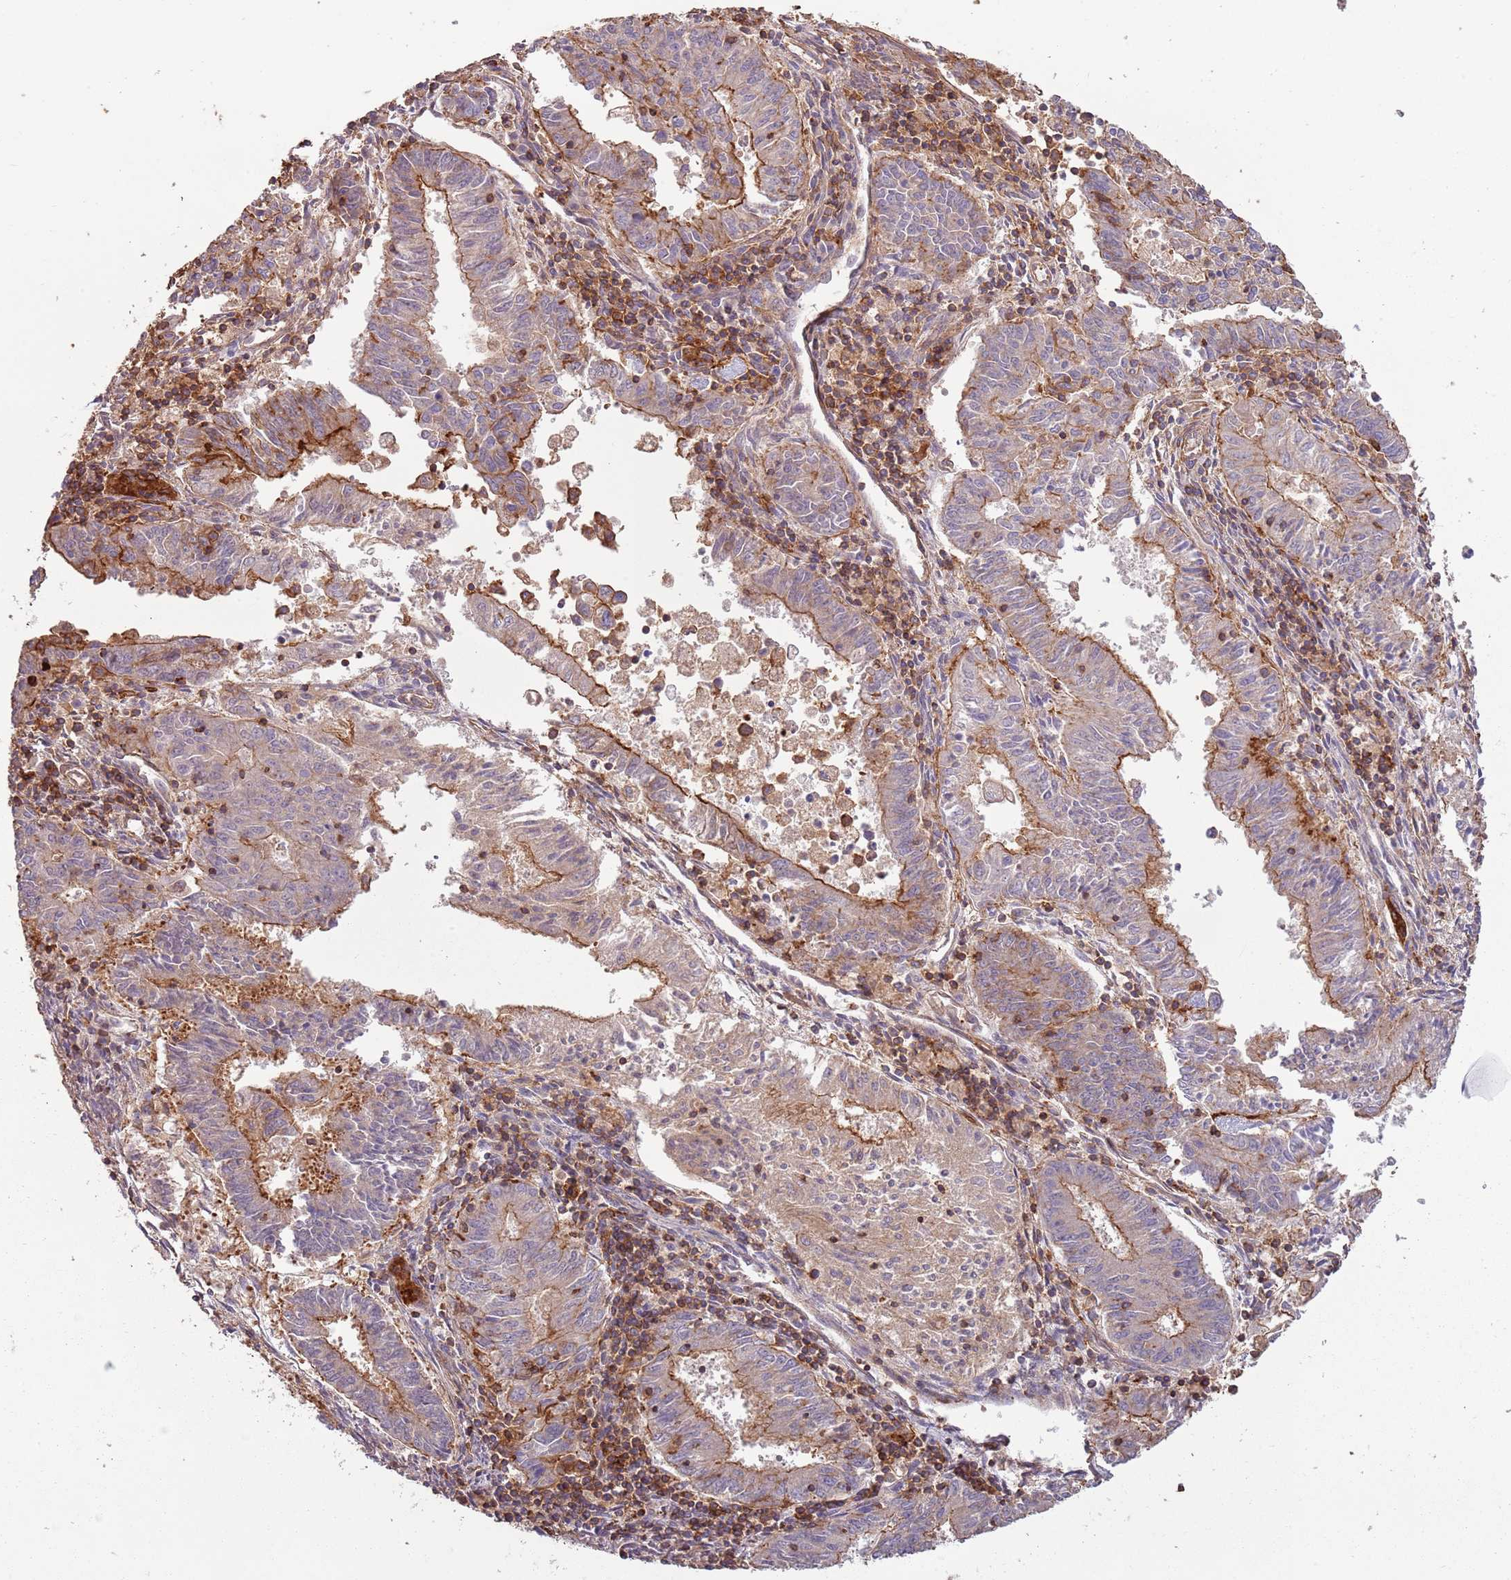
{"staining": {"intensity": "moderate", "quantity": ">75%", "location": "cytoplasmic/membranous"}, "tissue": "endometrial cancer", "cell_type": "Tumor cells", "image_type": "cancer", "snomed": [{"axis": "morphology", "description": "Adenocarcinoma, NOS"}, {"axis": "topography", "description": "Endometrium"}], "caption": "Immunohistochemistry (IHC) (DAB (3,3'-diaminobenzidine)) staining of endometrial cancer demonstrates moderate cytoplasmic/membranous protein expression in approximately >75% of tumor cells. Ihc stains the protein of interest in brown and the nuclei are stained blue.", "gene": "FECH", "patient": {"sex": "female", "age": 59}}